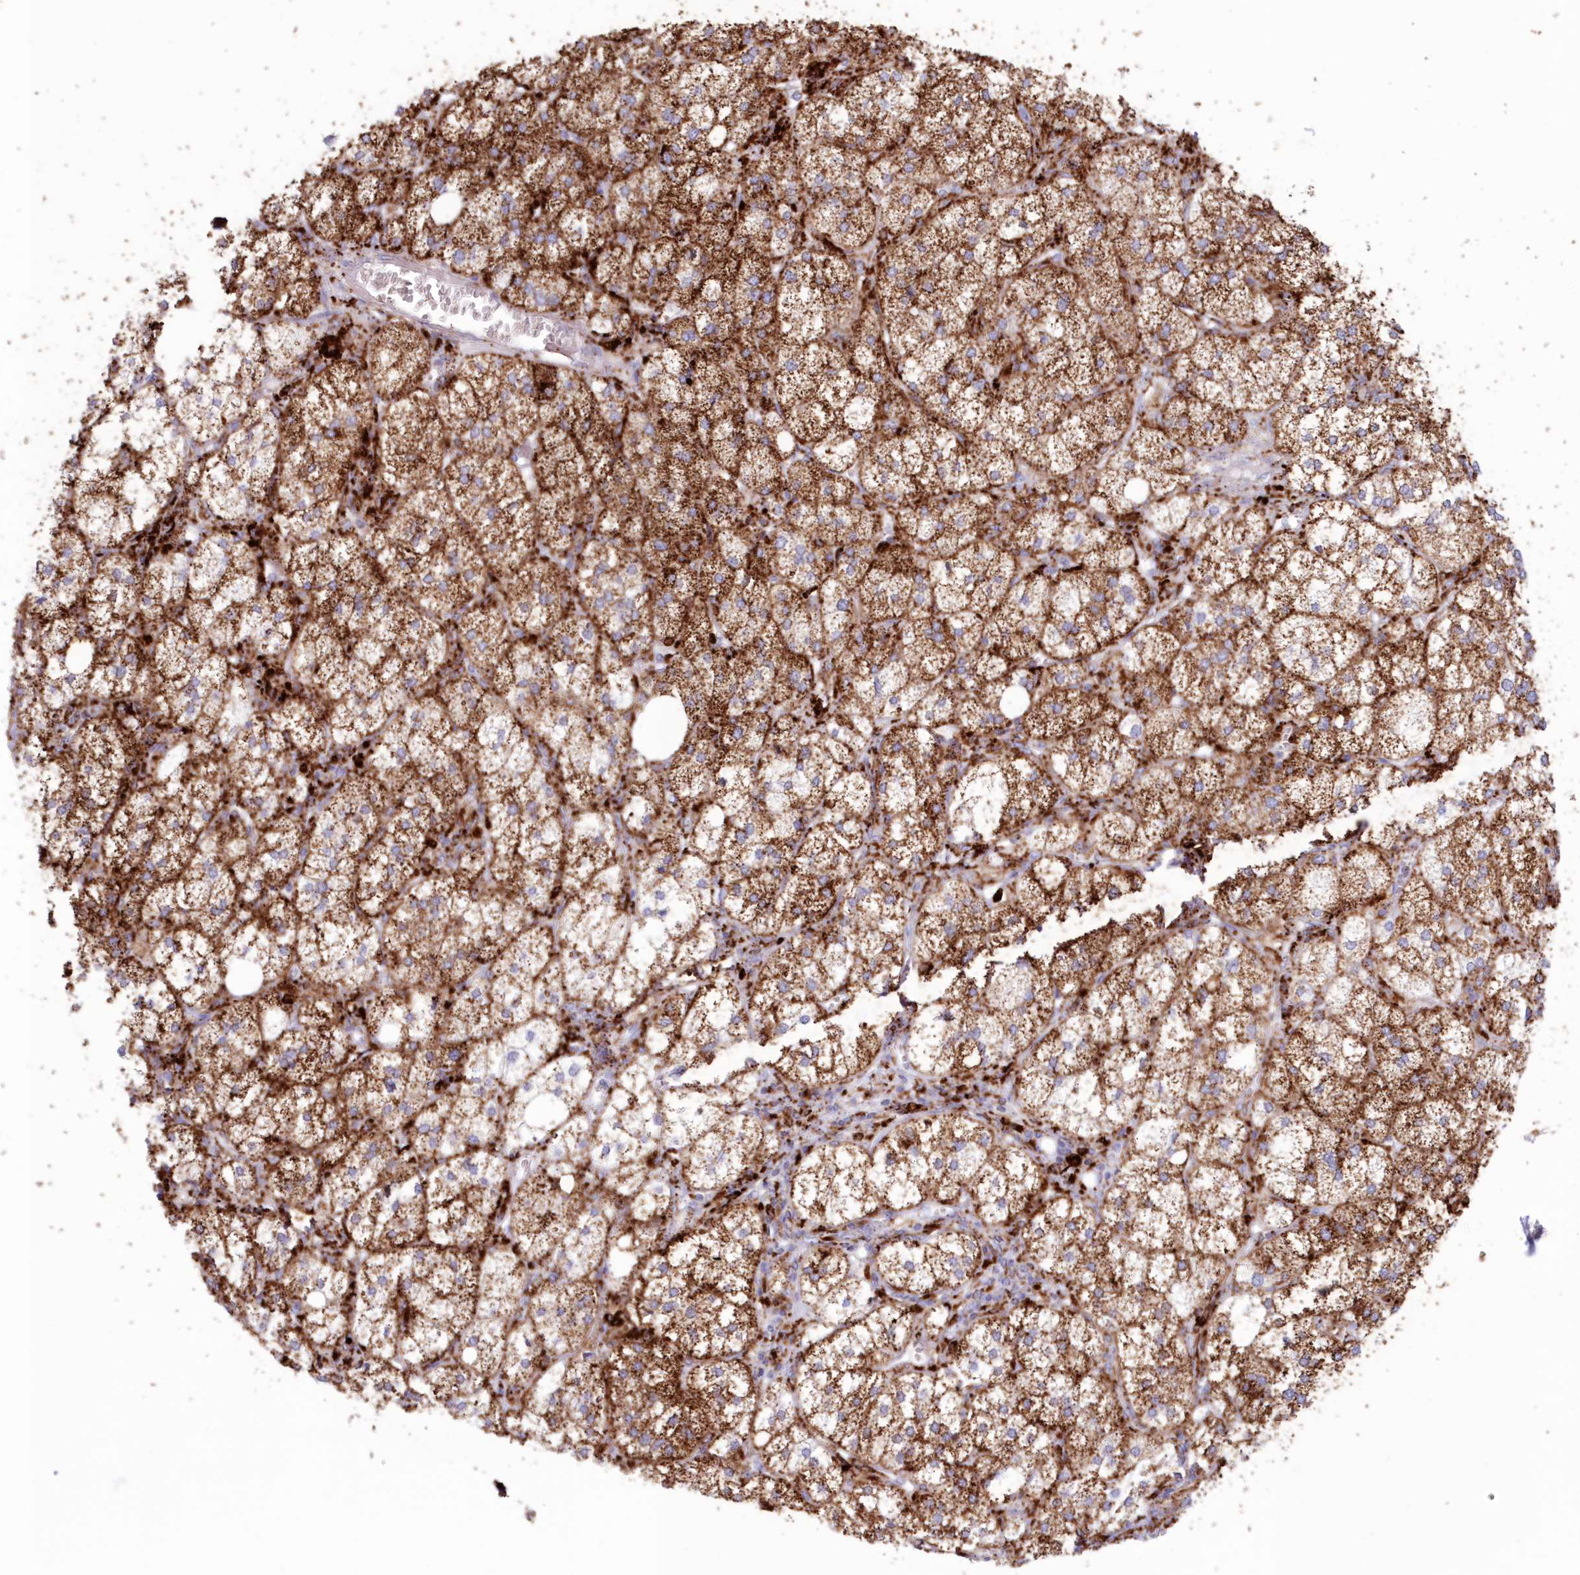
{"staining": {"intensity": "strong", "quantity": ">75%", "location": "cytoplasmic/membranous"}, "tissue": "adrenal gland", "cell_type": "Glandular cells", "image_type": "normal", "snomed": [{"axis": "morphology", "description": "Normal tissue, NOS"}, {"axis": "topography", "description": "Adrenal gland"}], "caption": "An immunohistochemistry image of unremarkable tissue is shown. Protein staining in brown labels strong cytoplasmic/membranous positivity in adrenal gland within glandular cells.", "gene": "TPP1", "patient": {"sex": "female", "age": 61}}